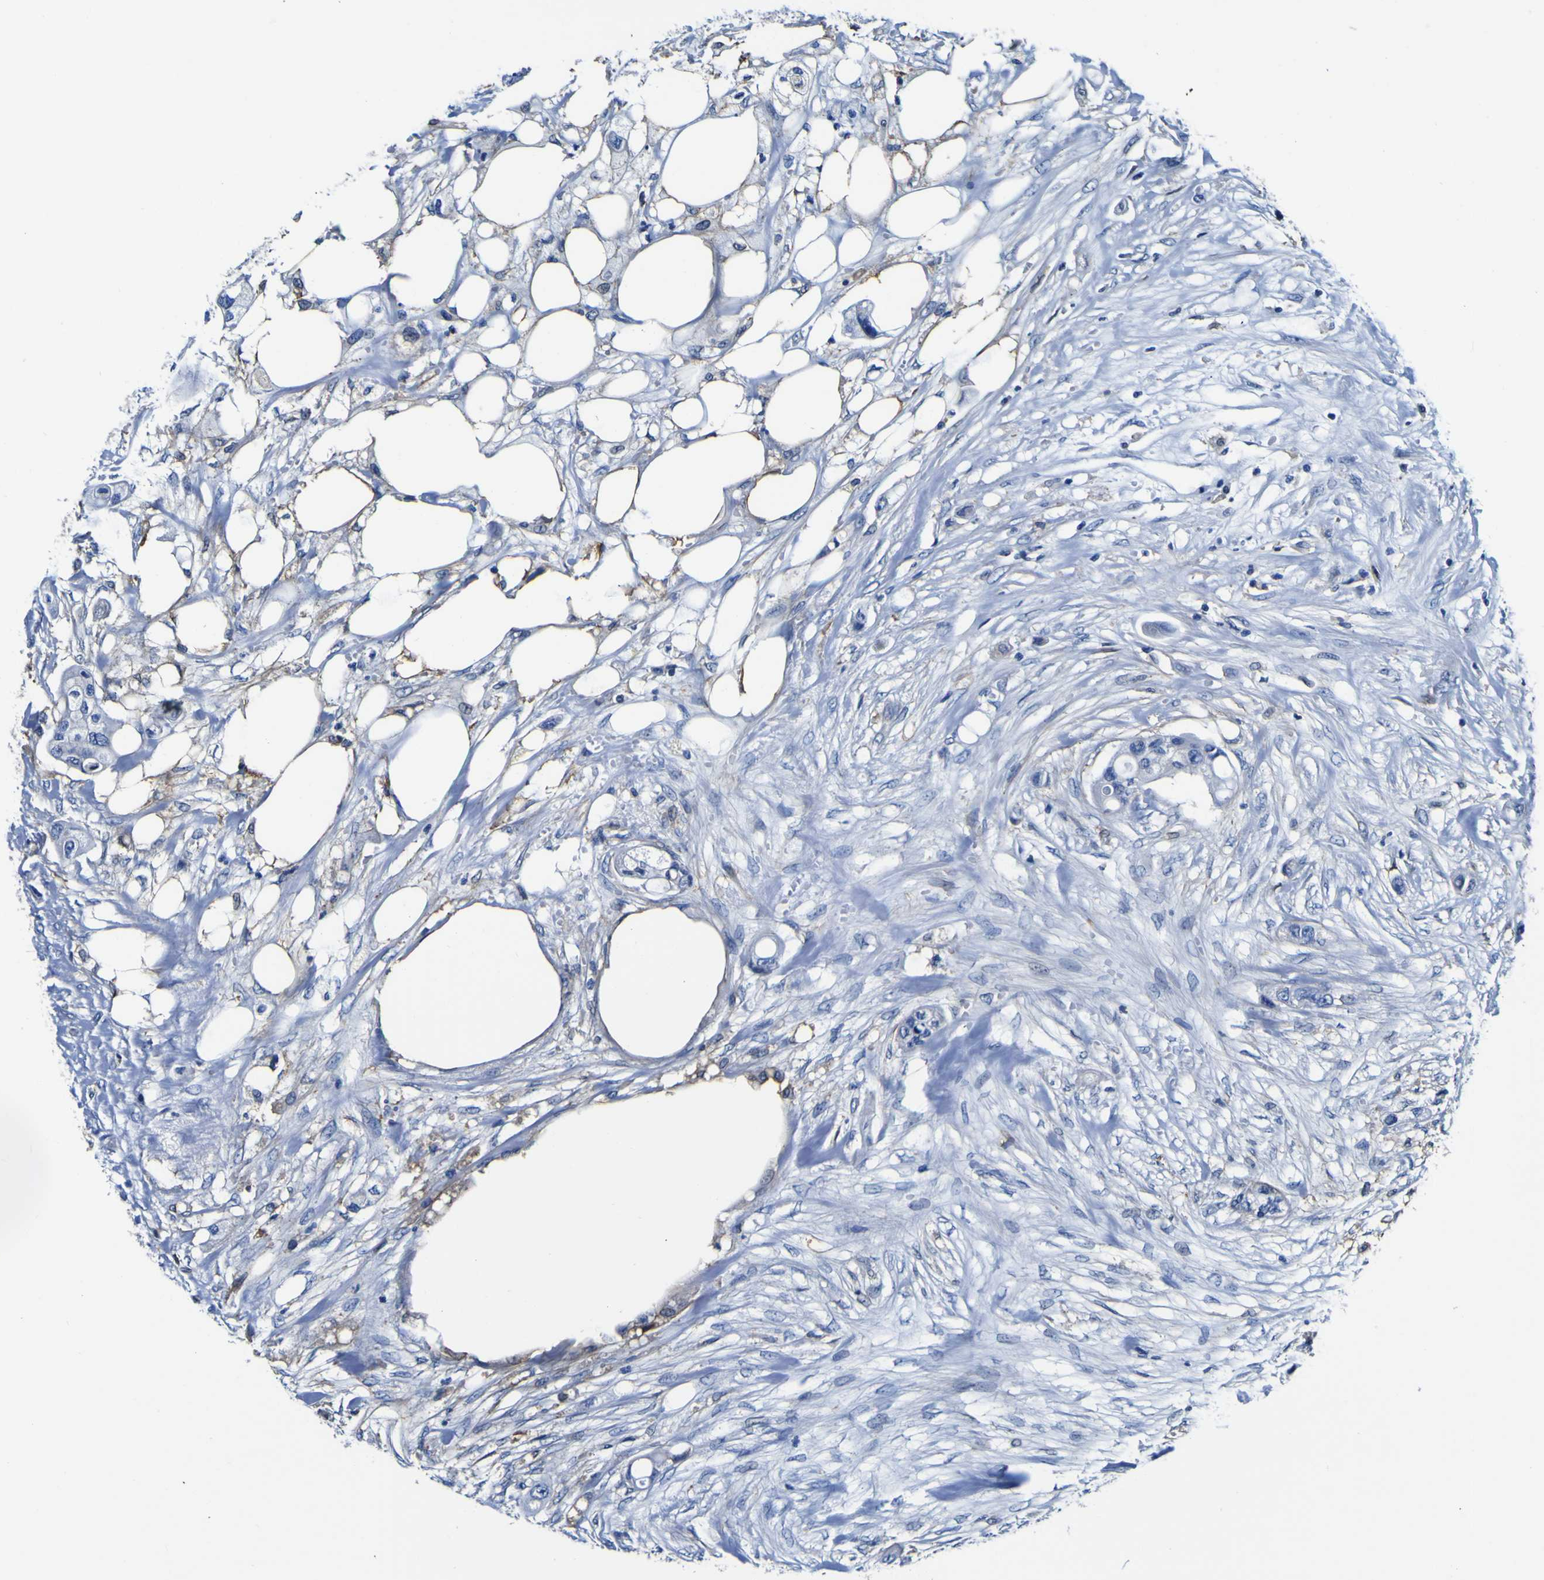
{"staining": {"intensity": "negative", "quantity": "none", "location": "none"}, "tissue": "colorectal cancer", "cell_type": "Tumor cells", "image_type": "cancer", "snomed": [{"axis": "morphology", "description": "Adenocarcinoma, NOS"}, {"axis": "topography", "description": "Colon"}], "caption": "This histopathology image is of colorectal cancer (adenocarcinoma) stained with immunohistochemistry (IHC) to label a protein in brown with the nuclei are counter-stained blue. There is no staining in tumor cells. (Brightfield microscopy of DAB (3,3'-diaminobenzidine) immunohistochemistry at high magnification).", "gene": "PXDN", "patient": {"sex": "female", "age": 57}}